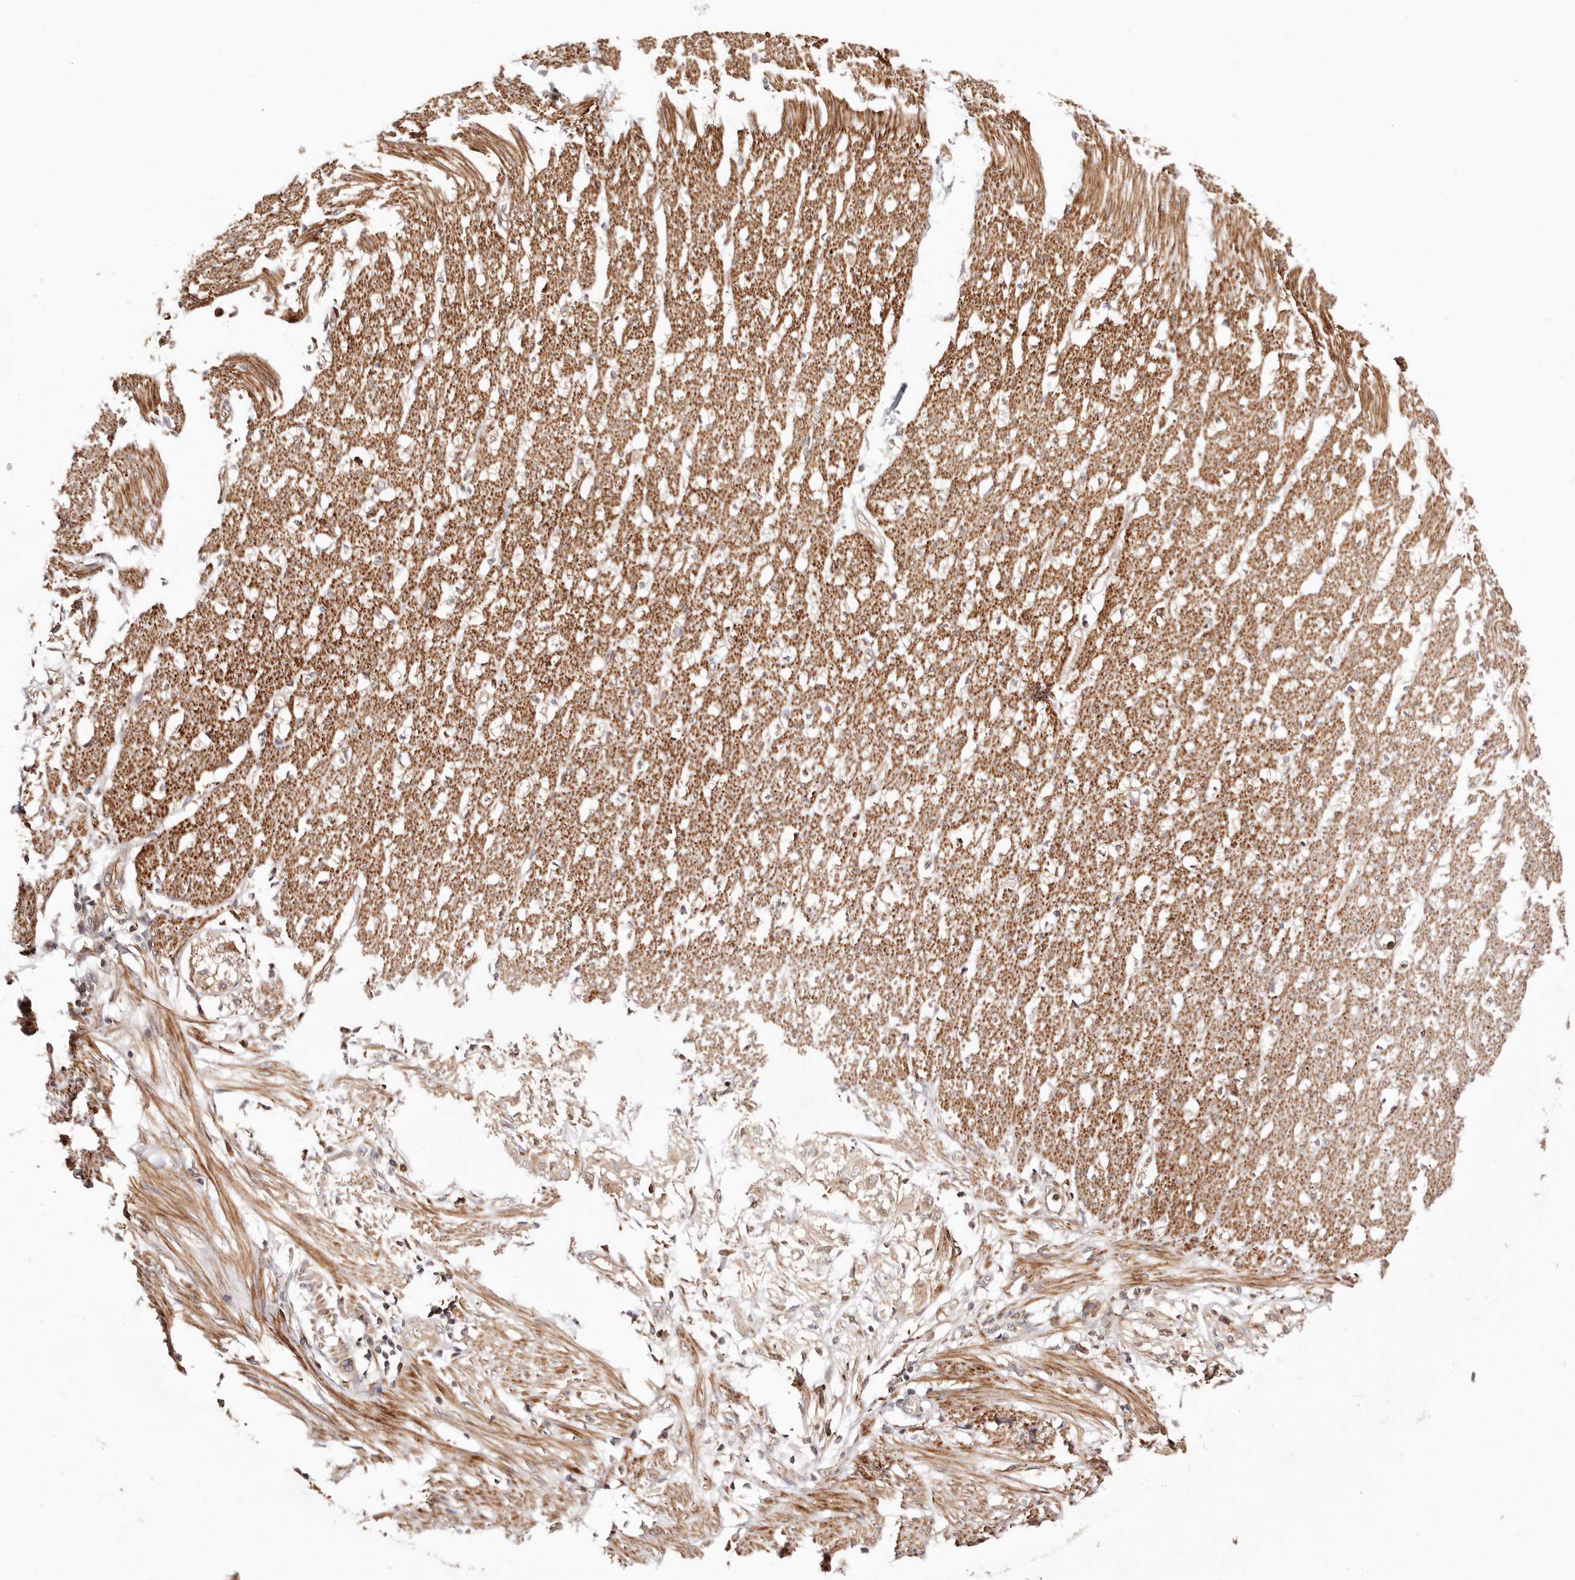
{"staining": {"intensity": "moderate", "quantity": ">75%", "location": "cytoplasmic/membranous"}, "tissue": "smooth muscle", "cell_type": "Smooth muscle cells", "image_type": "normal", "snomed": [{"axis": "morphology", "description": "Normal tissue, NOS"}, {"axis": "morphology", "description": "Adenocarcinoma, NOS"}, {"axis": "topography", "description": "Colon"}, {"axis": "topography", "description": "Peripheral nerve tissue"}], "caption": "Human smooth muscle stained for a protein (brown) reveals moderate cytoplasmic/membranous positive positivity in about >75% of smooth muscle cells.", "gene": "MAPK1", "patient": {"sex": "male", "age": 14}}